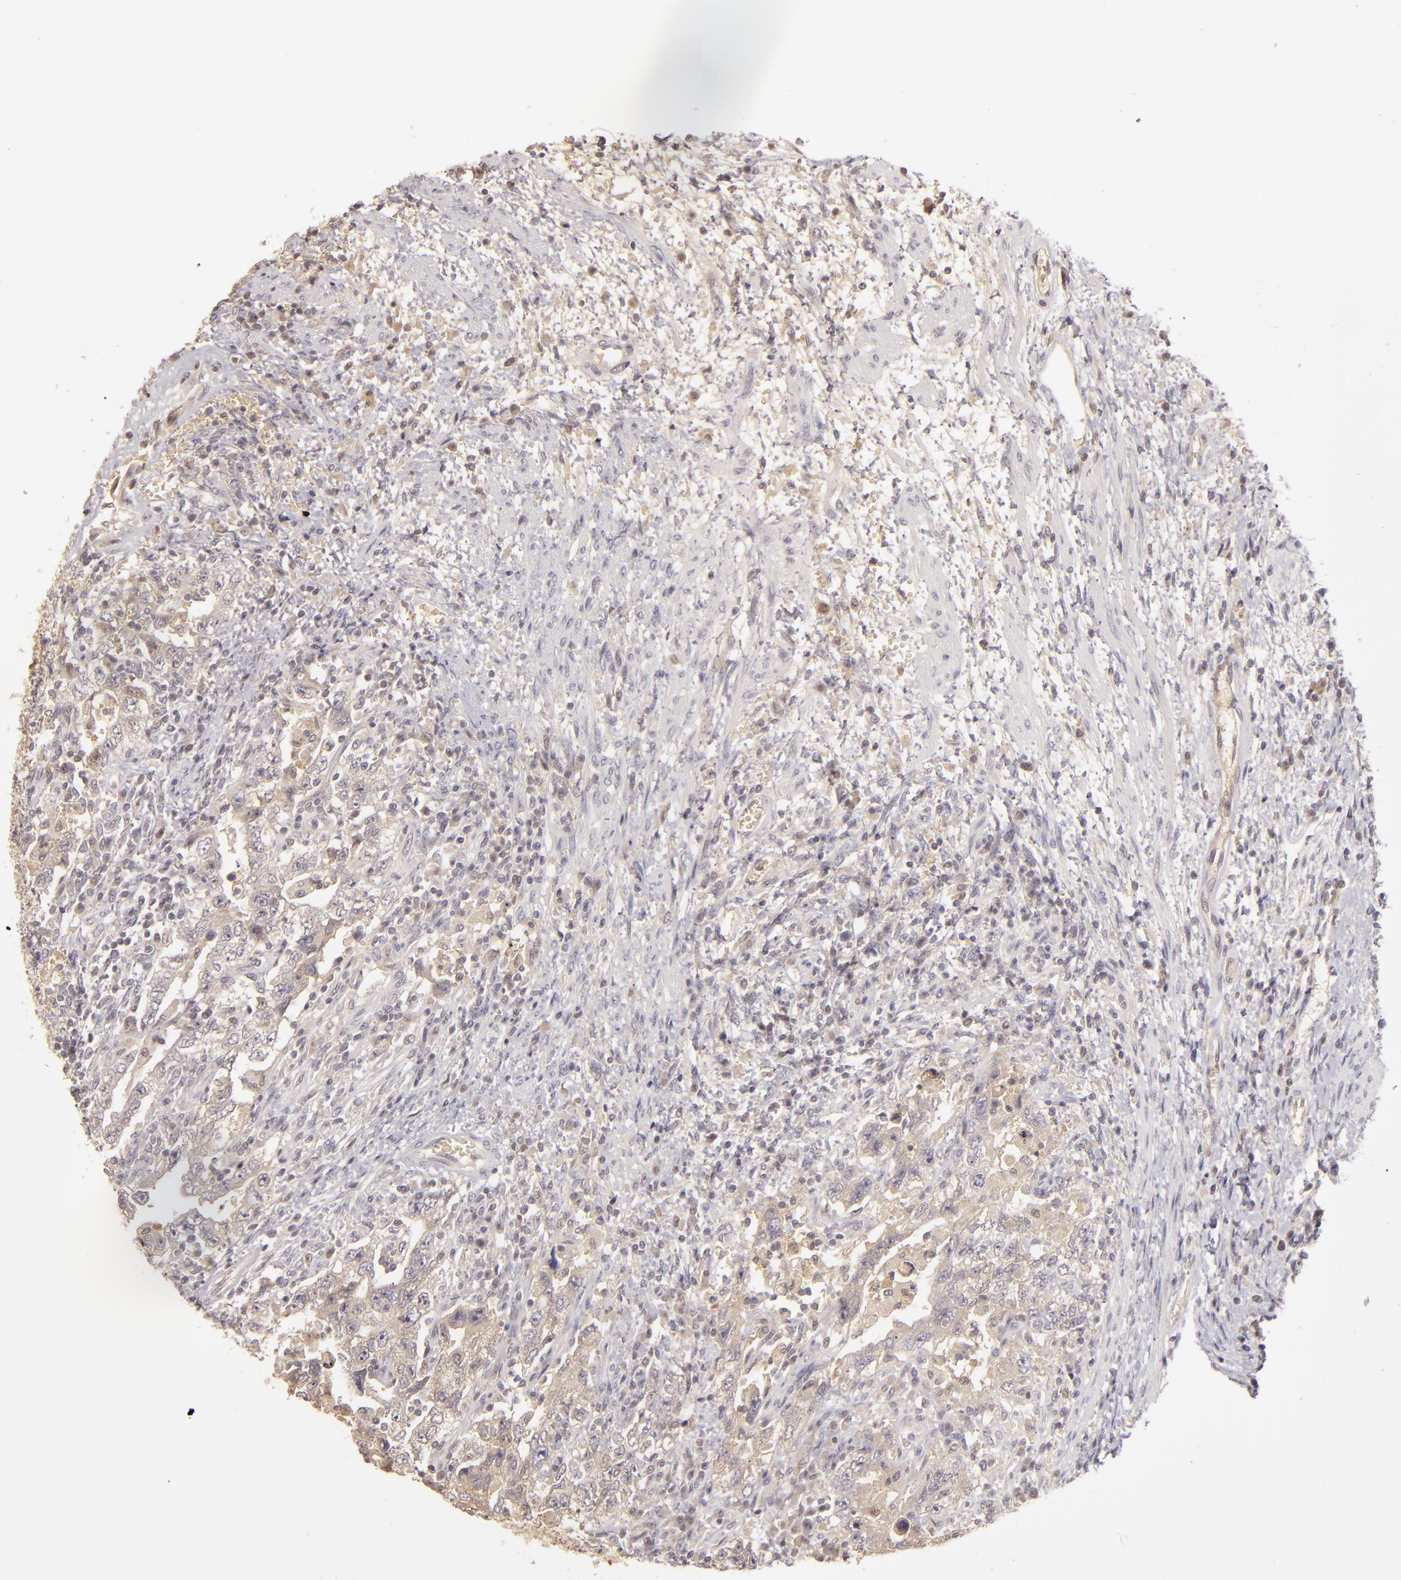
{"staining": {"intensity": "moderate", "quantity": ">75%", "location": "cytoplasmic/membranous"}, "tissue": "testis cancer", "cell_type": "Tumor cells", "image_type": "cancer", "snomed": [{"axis": "morphology", "description": "Carcinoma, Embryonal, NOS"}, {"axis": "topography", "description": "Testis"}], "caption": "Approximately >75% of tumor cells in testis embryonal carcinoma reveal moderate cytoplasmic/membranous protein positivity as visualized by brown immunohistochemical staining.", "gene": "LRG1", "patient": {"sex": "male", "age": 26}}